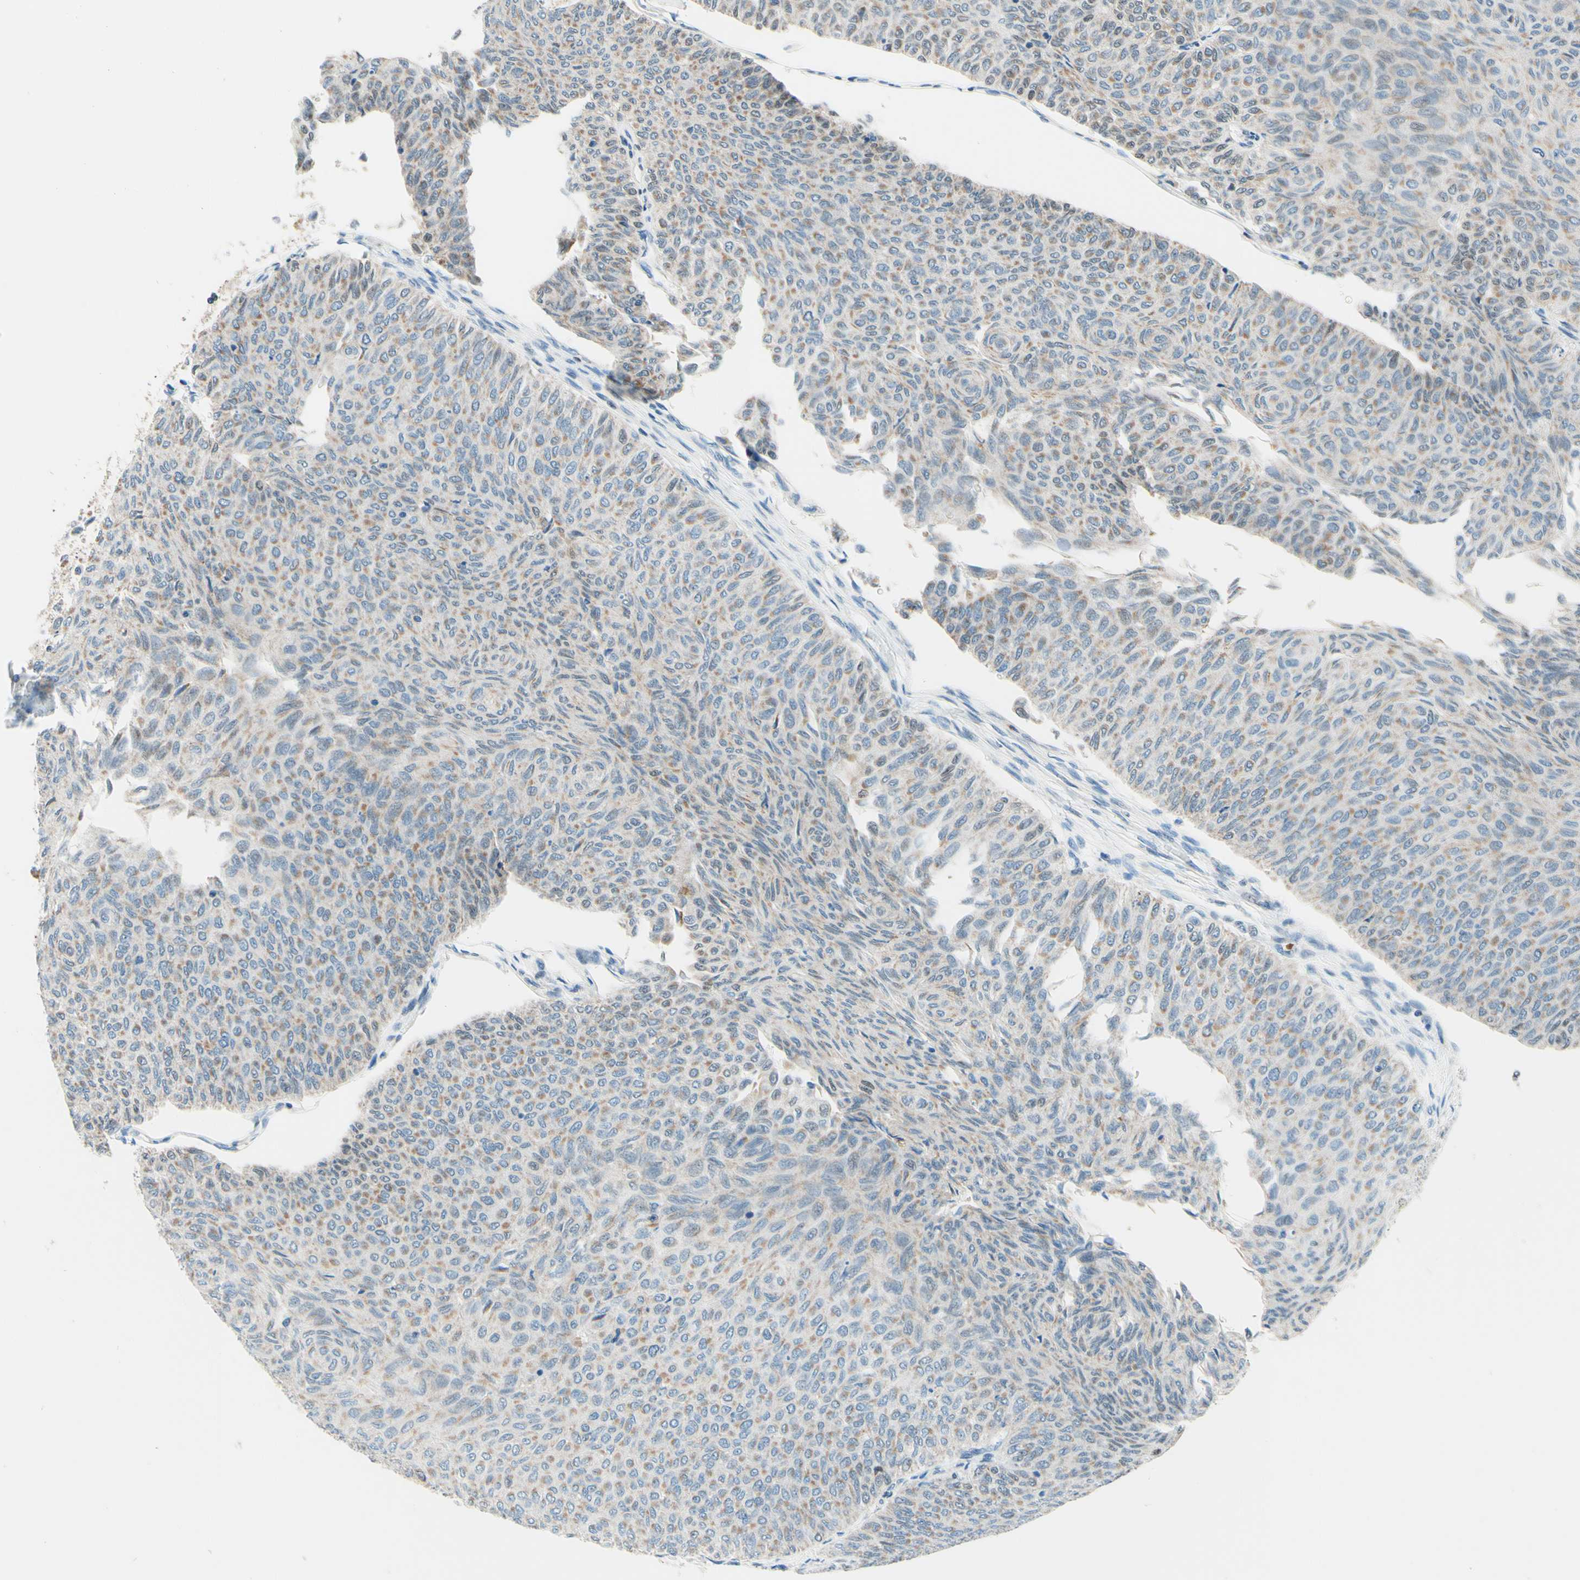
{"staining": {"intensity": "weak", "quantity": ">75%", "location": "cytoplasmic/membranous"}, "tissue": "urothelial cancer", "cell_type": "Tumor cells", "image_type": "cancer", "snomed": [{"axis": "morphology", "description": "Urothelial carcinoma, Low grade"}, {"axis": "topography", "description": "Urinary bladder"}], "caption": "Urothelial carcinoma (low-grade) stained with a brown dye exhibits weak cytoplasmic/membranous positive positivity in about >75% of tumor cells.", "gene": "CBX7", "patient": {"sex": "male", "age": 78}}